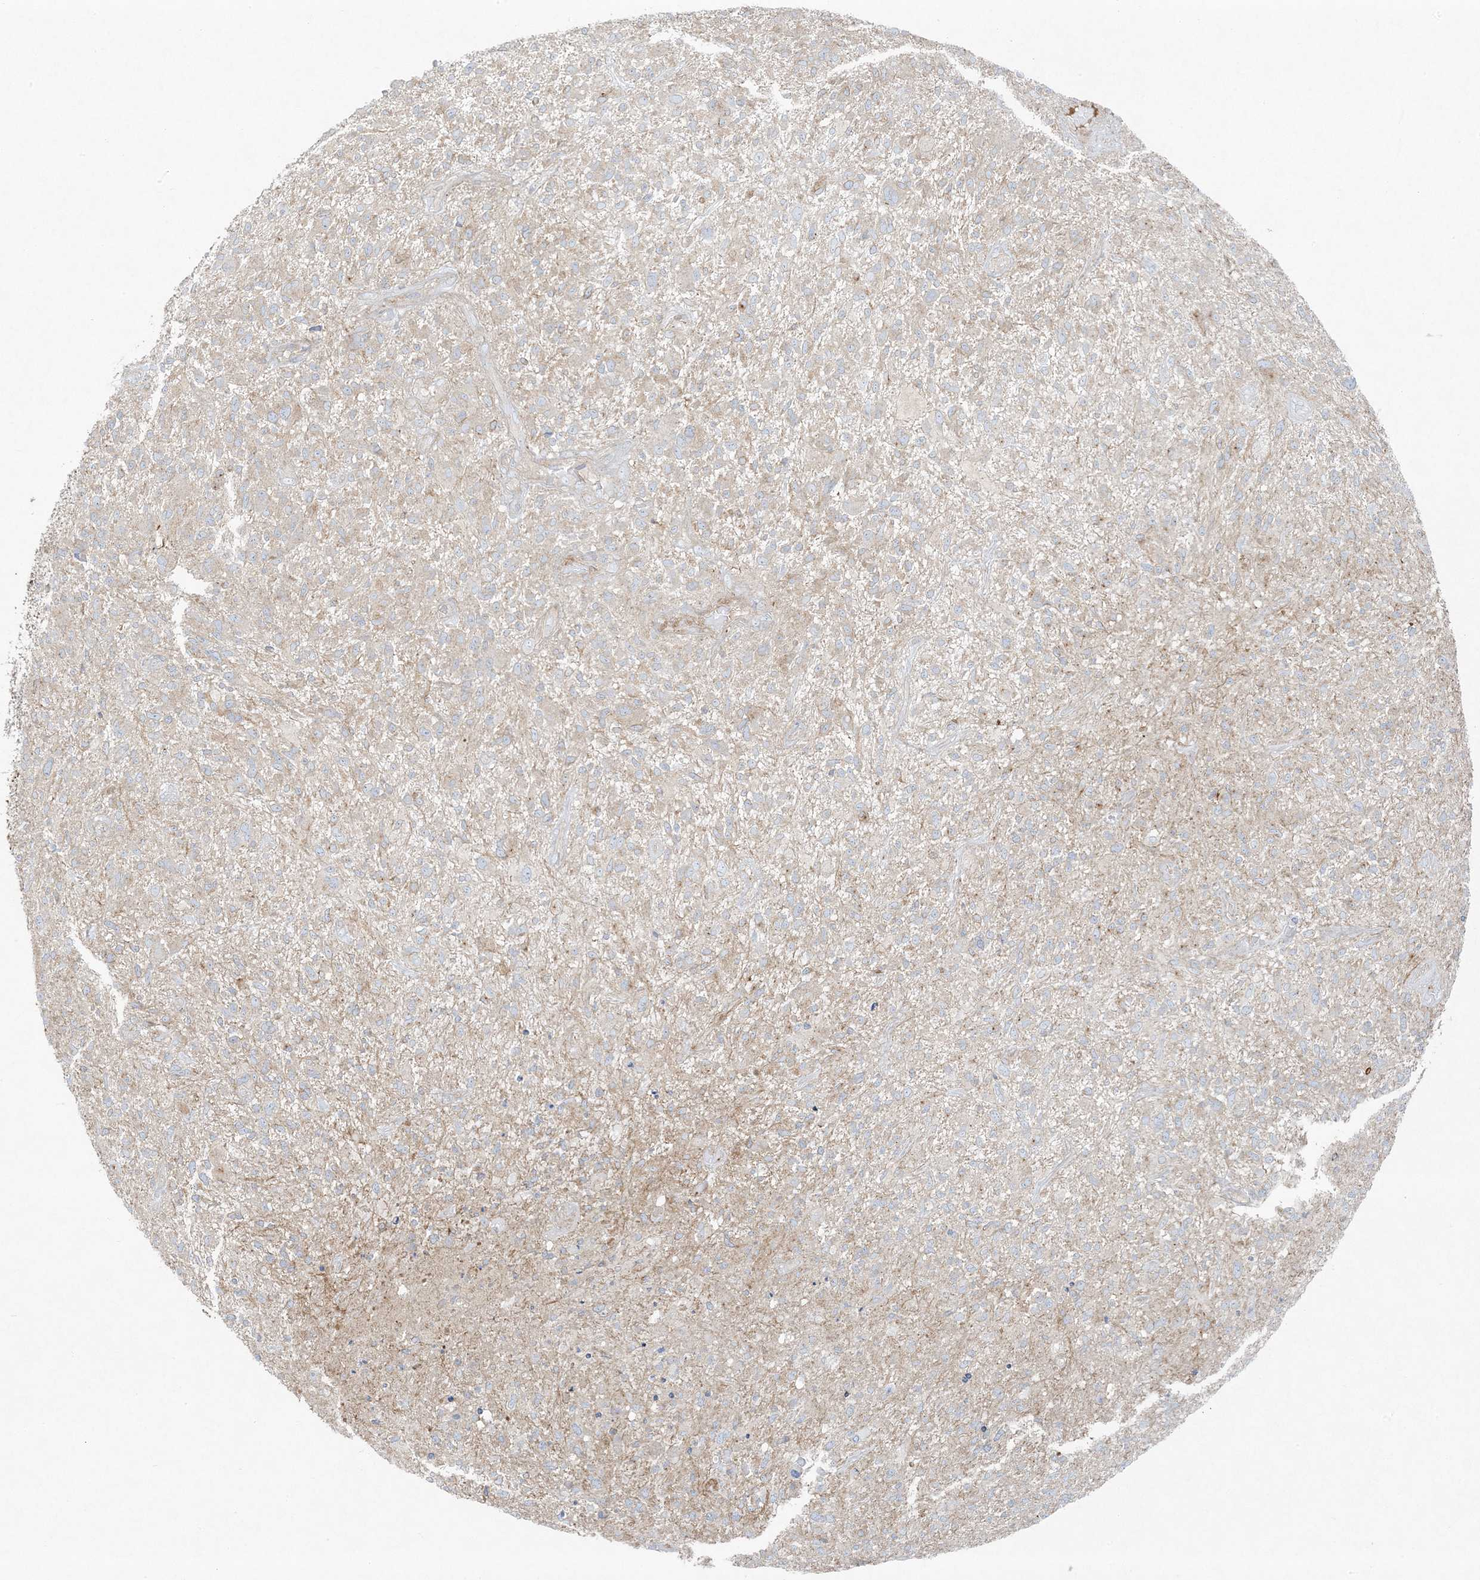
{"staining": {"intensity": "weak", "quantity": "25%-75%", "location": "cytoplasmic/membranous"}, "tissue": "glioma", "cell_type": "Tumor cells", "image_type": "cancer", "snomed": [{"axis": "morphology", "description": "Glioma, malignant, High grade"}, {"axis": "topography", "description": "Brain"}], "caption": "High-magnification brightfield microscopy of malignant high-grade glioma stained with DAB (brown) and counterstained with hematoxylin (blue). tumor cells exhibit weak cytoplasmic/membranous staining is seen in approximately25%-75% of cells.", "gene": "PIK3R4", "patient": {"sex": "male", "age": 47}}